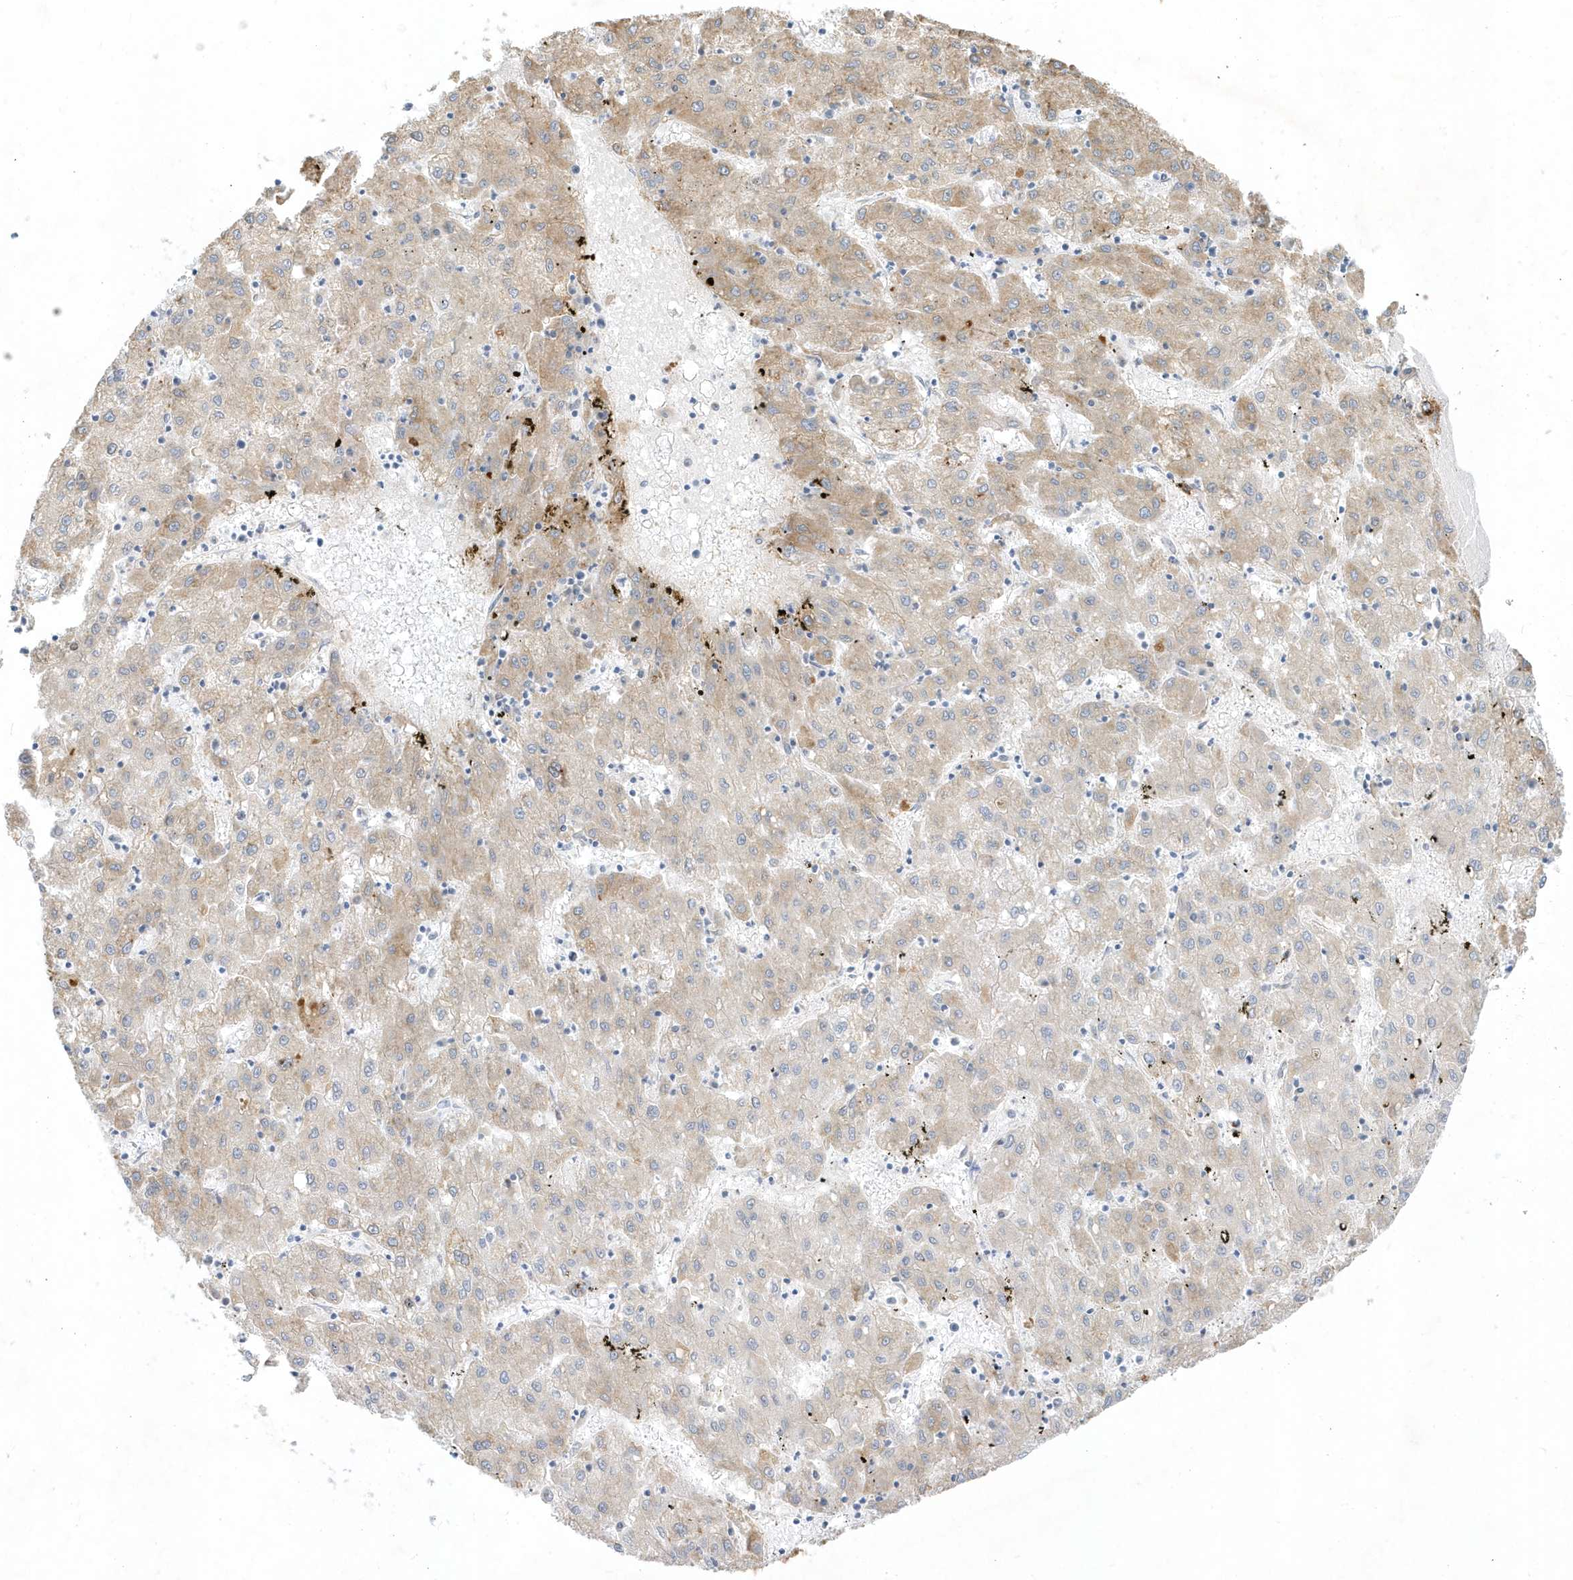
{"staining": {"intensity": "weak", "quantity": "25%-75%", "location": "cytoplasmic/membranous"}, "tissue": "liver cancer", "cell_type": "Tumor cells", "image_type": "cancer", "snomed": [{"axis": "morphology", "description": "Carcinoma, Hepatocellular, NOS"}, {"axis": "topography", "description": "Liver"}], "caption": "Immunohistochemistry of liver cancer shows low levels of weak cytoplasmic/membranous staining in about 25%-75% of tumor cells. (Brightfield microscopy of DAB IHC at high magnification).", "gene": "THADA", "patient": {"sex": "male", "age": 72}}